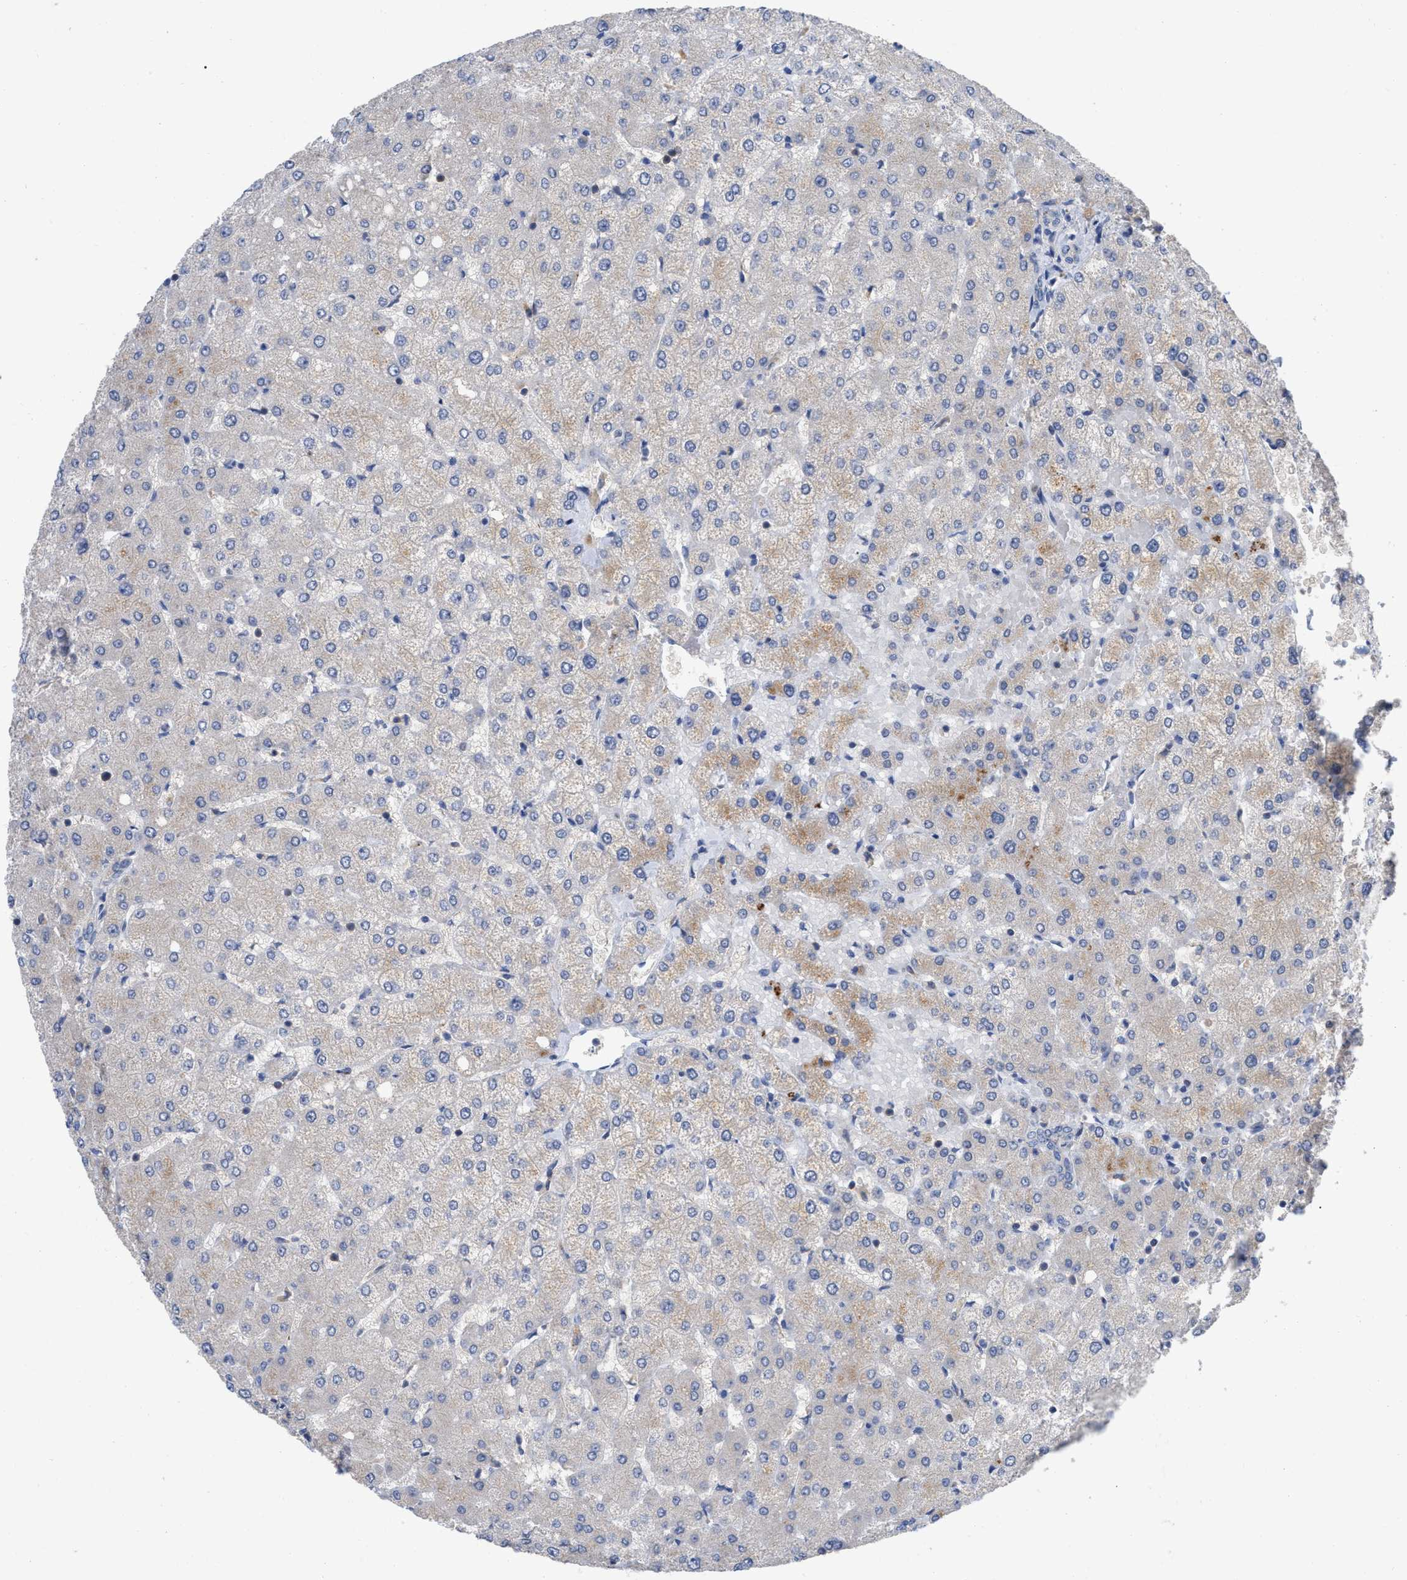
{"staining": {"intensity": "negative", "quantity": "none", "location": "none"}, "tissue": "liver", "cell_type": "Cholangiocytes", "image_type": "normal", "snomed": [{"axis": "morphology", "description": "Normal tissue, NOS"}, {"axis": "topography", "description": "Liver"}], "caption": "The immunohistochemistry micrograph has no significant expression in cholangiocytes of liver. The staining was performed using DAB to visualize the protein expression in brown, while the nuclei were stained in blue with hematoxylin (Magnification: 20x).", "gene": "RAP1GDS1", "patient": {"sex": "female", "age": 54}}